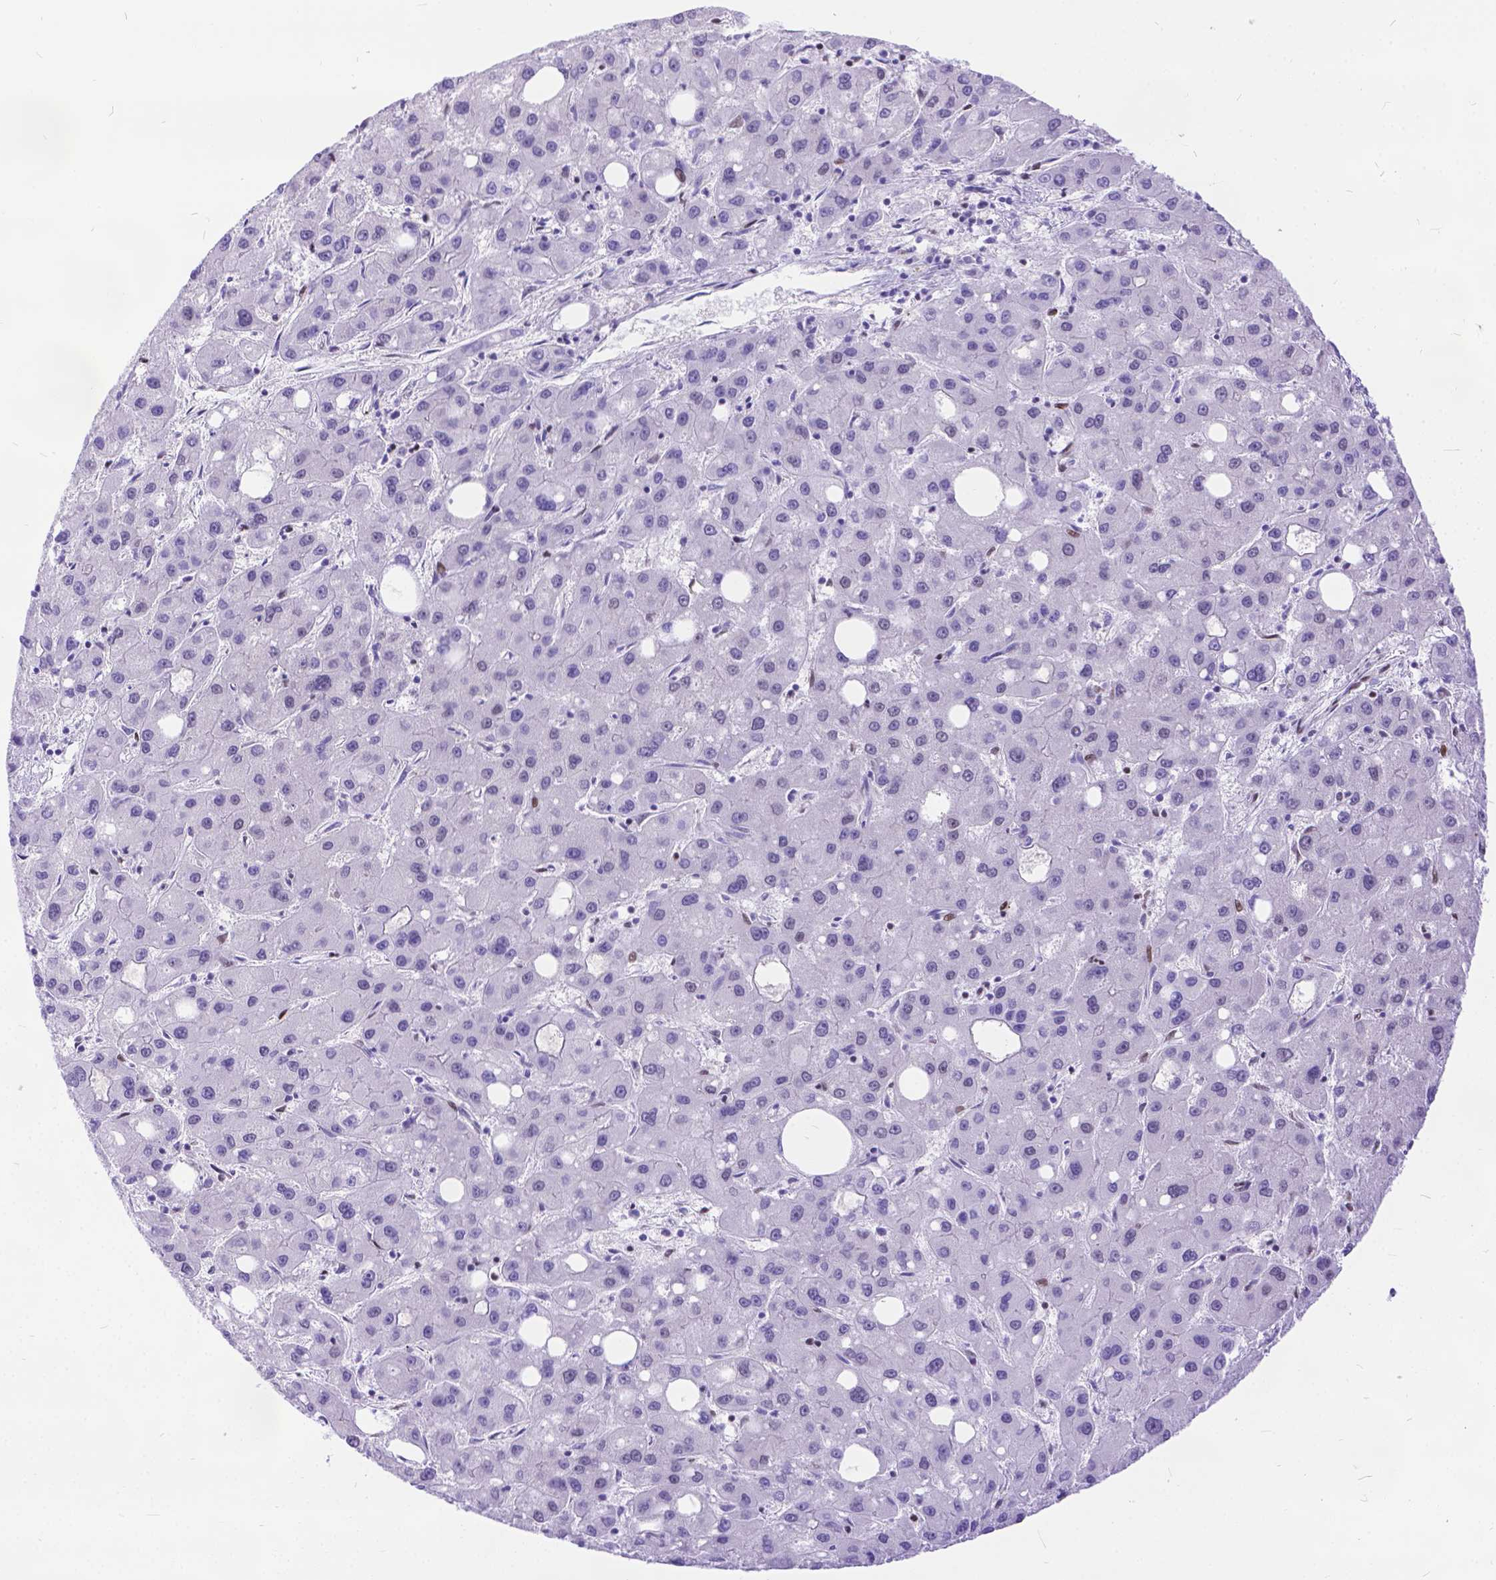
{"staining": {"intensity": "weak", "quantity": "<25%", "location": "nuclear"}, "tissue": "liver cancer", "cell_type": "Tumor cells", "image_type": "cancer", "snomed": [{"axis": "morphology", "description": "Carcinoma, Hepatocellular, NOS"}, {"axis": "topography", "description": "Liver"}], "caption": "This is an immunohistochemistry micrograph of liver hepatocellular carcinoma. There is no staining in tumor cells.", "gene": "FAM124B", "patient": {"sex": "male", "age": 73}}